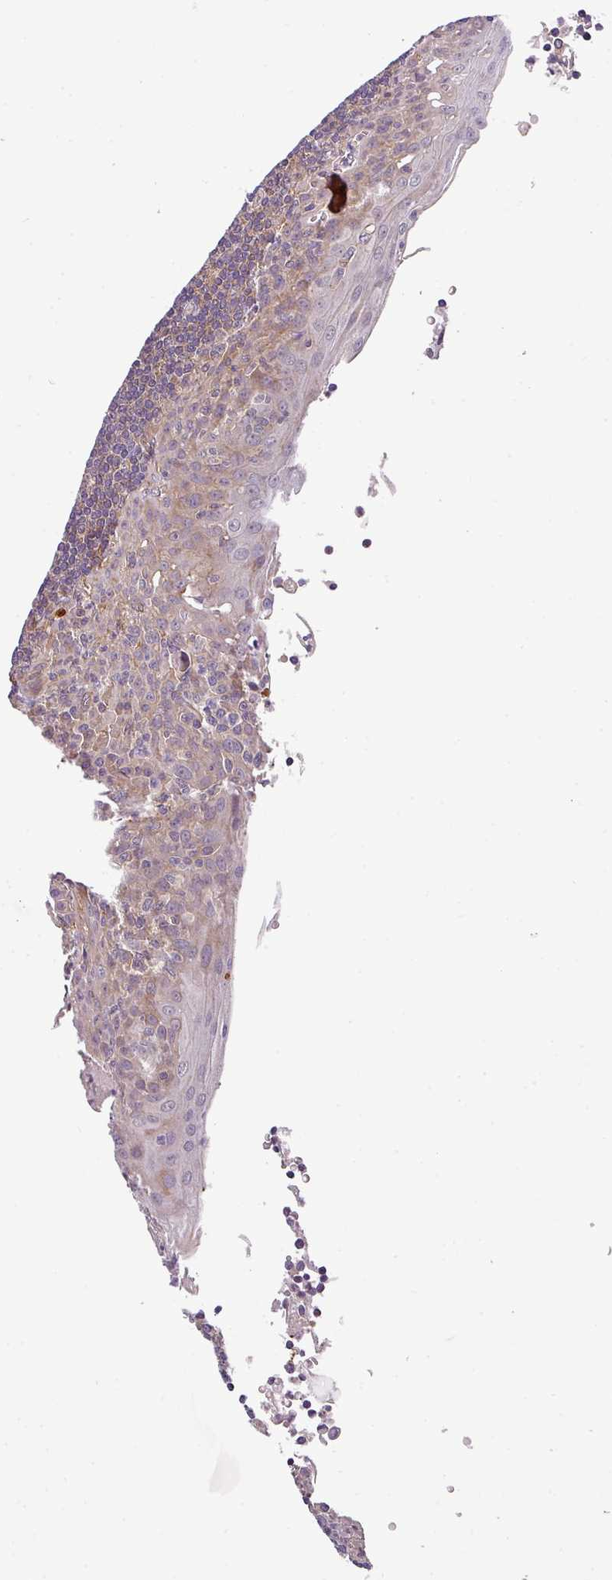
{"staining": {"intensity": "negative", "quantity": "none", "location": "none"}, "tissue": "tonsil", "cell_type": "Germinal center cells", "image_type": "normal", "snomed": [{"axis": "morphology", "description": "Normal tissue, NOS"}, {"axis": "topography", "description": "Tonsil"}], "caption": "IHC photomicrograph of benign tonsil stained for a protein (brown), which shows no staining in germinal center cells.", "gene": "CASS4", "patient": {"sex": "male", "age": 27}}